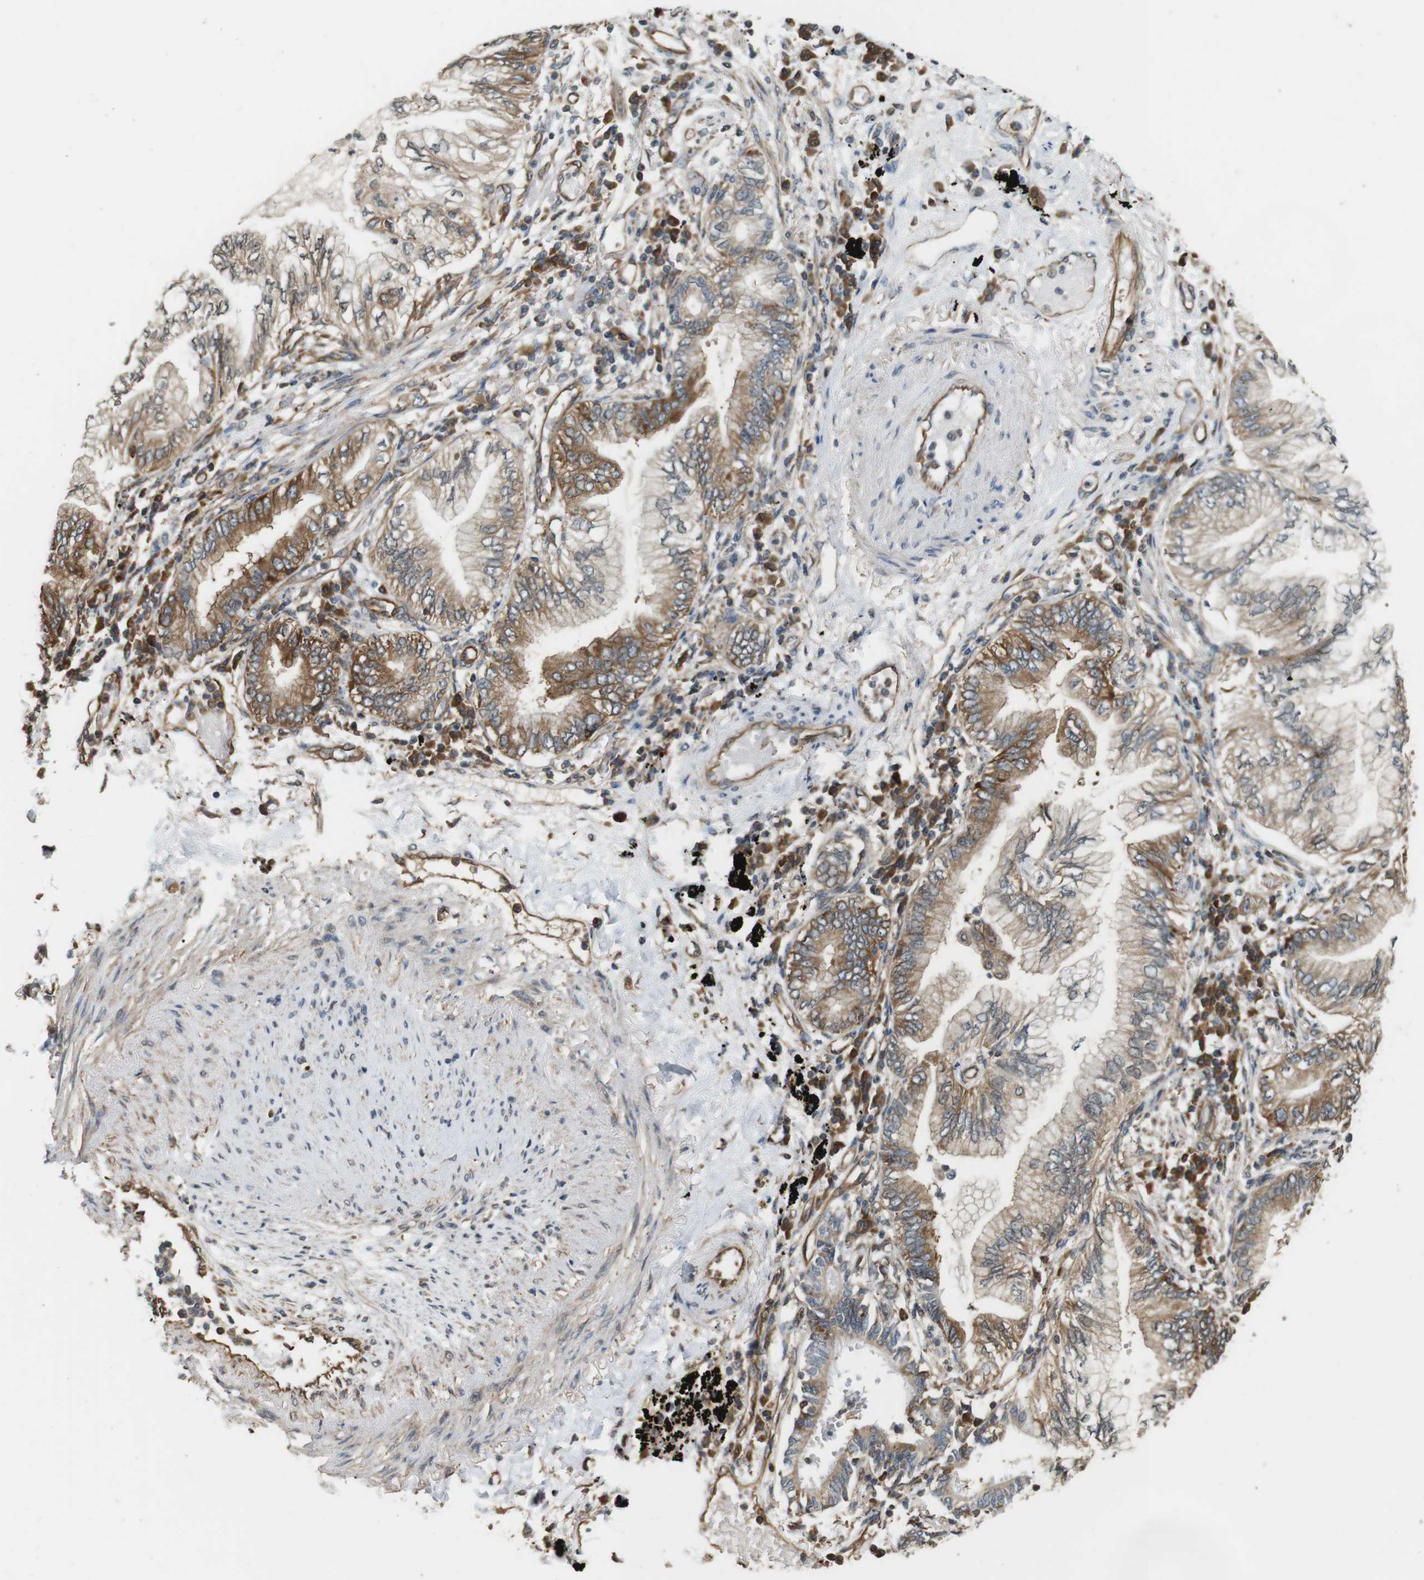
{"staining": {"intensity": "moderate", "quantity": "25%-75%", "location": "cytoplasmic/membranous"}, "tissue": "lung cancer", "cell_type": "Tumor cells", "image_type": "cancer", "snomed": [{"axis": "morphology", "description": "Normal tissue, NOS"}, {"axis": "morphology", "description": "Adenocarcinoma, NOS"}, {"axis": "topography", "description": "Bronchus"}, {"axis": "topography", "description": "Lung"}], "caption": "Tumor cells show medium levels of moderate cytoplasmic/membranous staining in about 25%-75% of cells in lung cancer.", "gene": "PA2G4", "patient": {"sex": "female", "age": 70}}